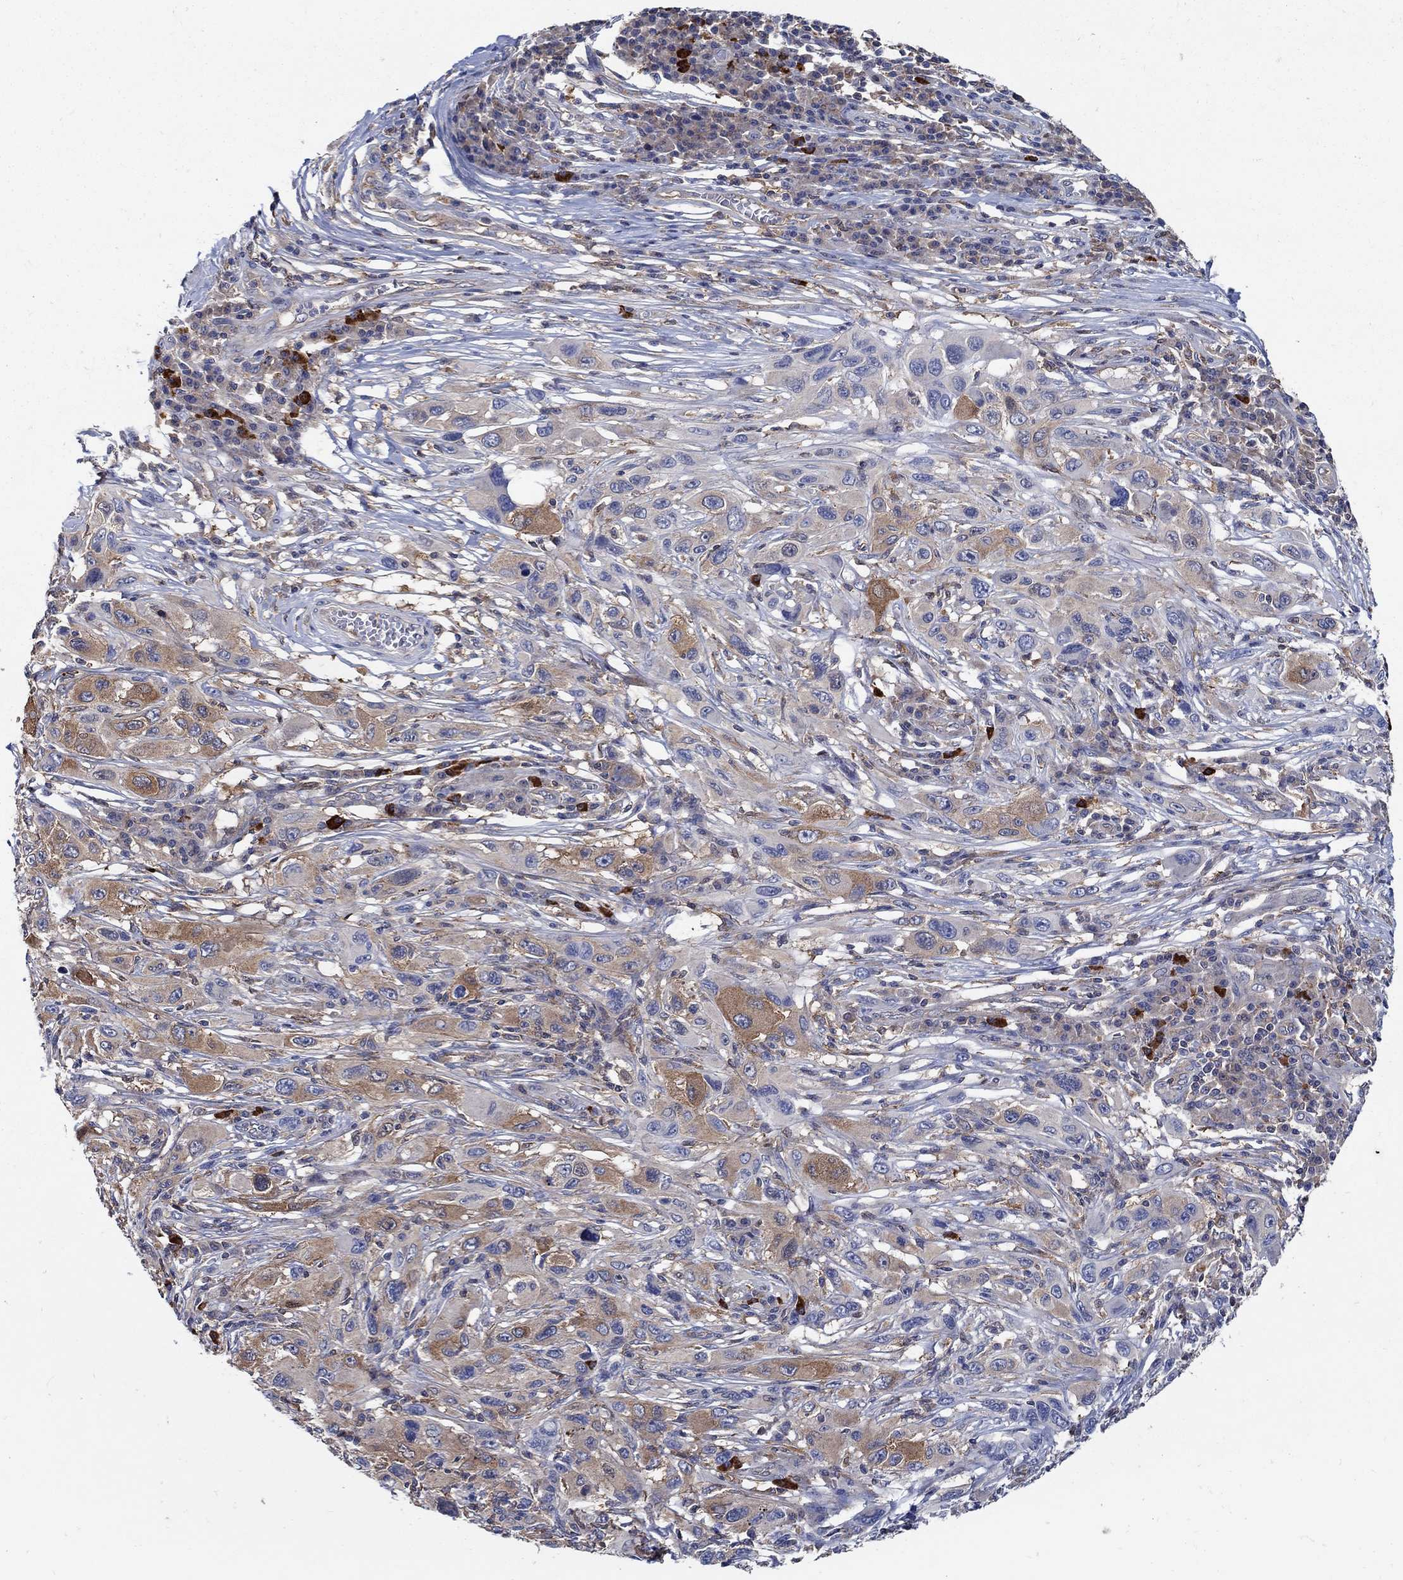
{"staining": {"intensity": "moderate", "quantity": "25%-75%", "location": "cytoplasmic/membranous"}, "tissue": "melanoma", "cell_type": "Tumor cells", "image_type": "cancer", "snomed": [{"axis": "morphology", "description": "Malignant melanoma, NOS"}, {"axis": "topography", "description": "Skin"}], "caption": "Human malignant melanoma stained with a protein marker demonstrates moderate staining in tumor cells.", "gene": "MTHFR", "patient": {"sex": "male", "age": 53}}